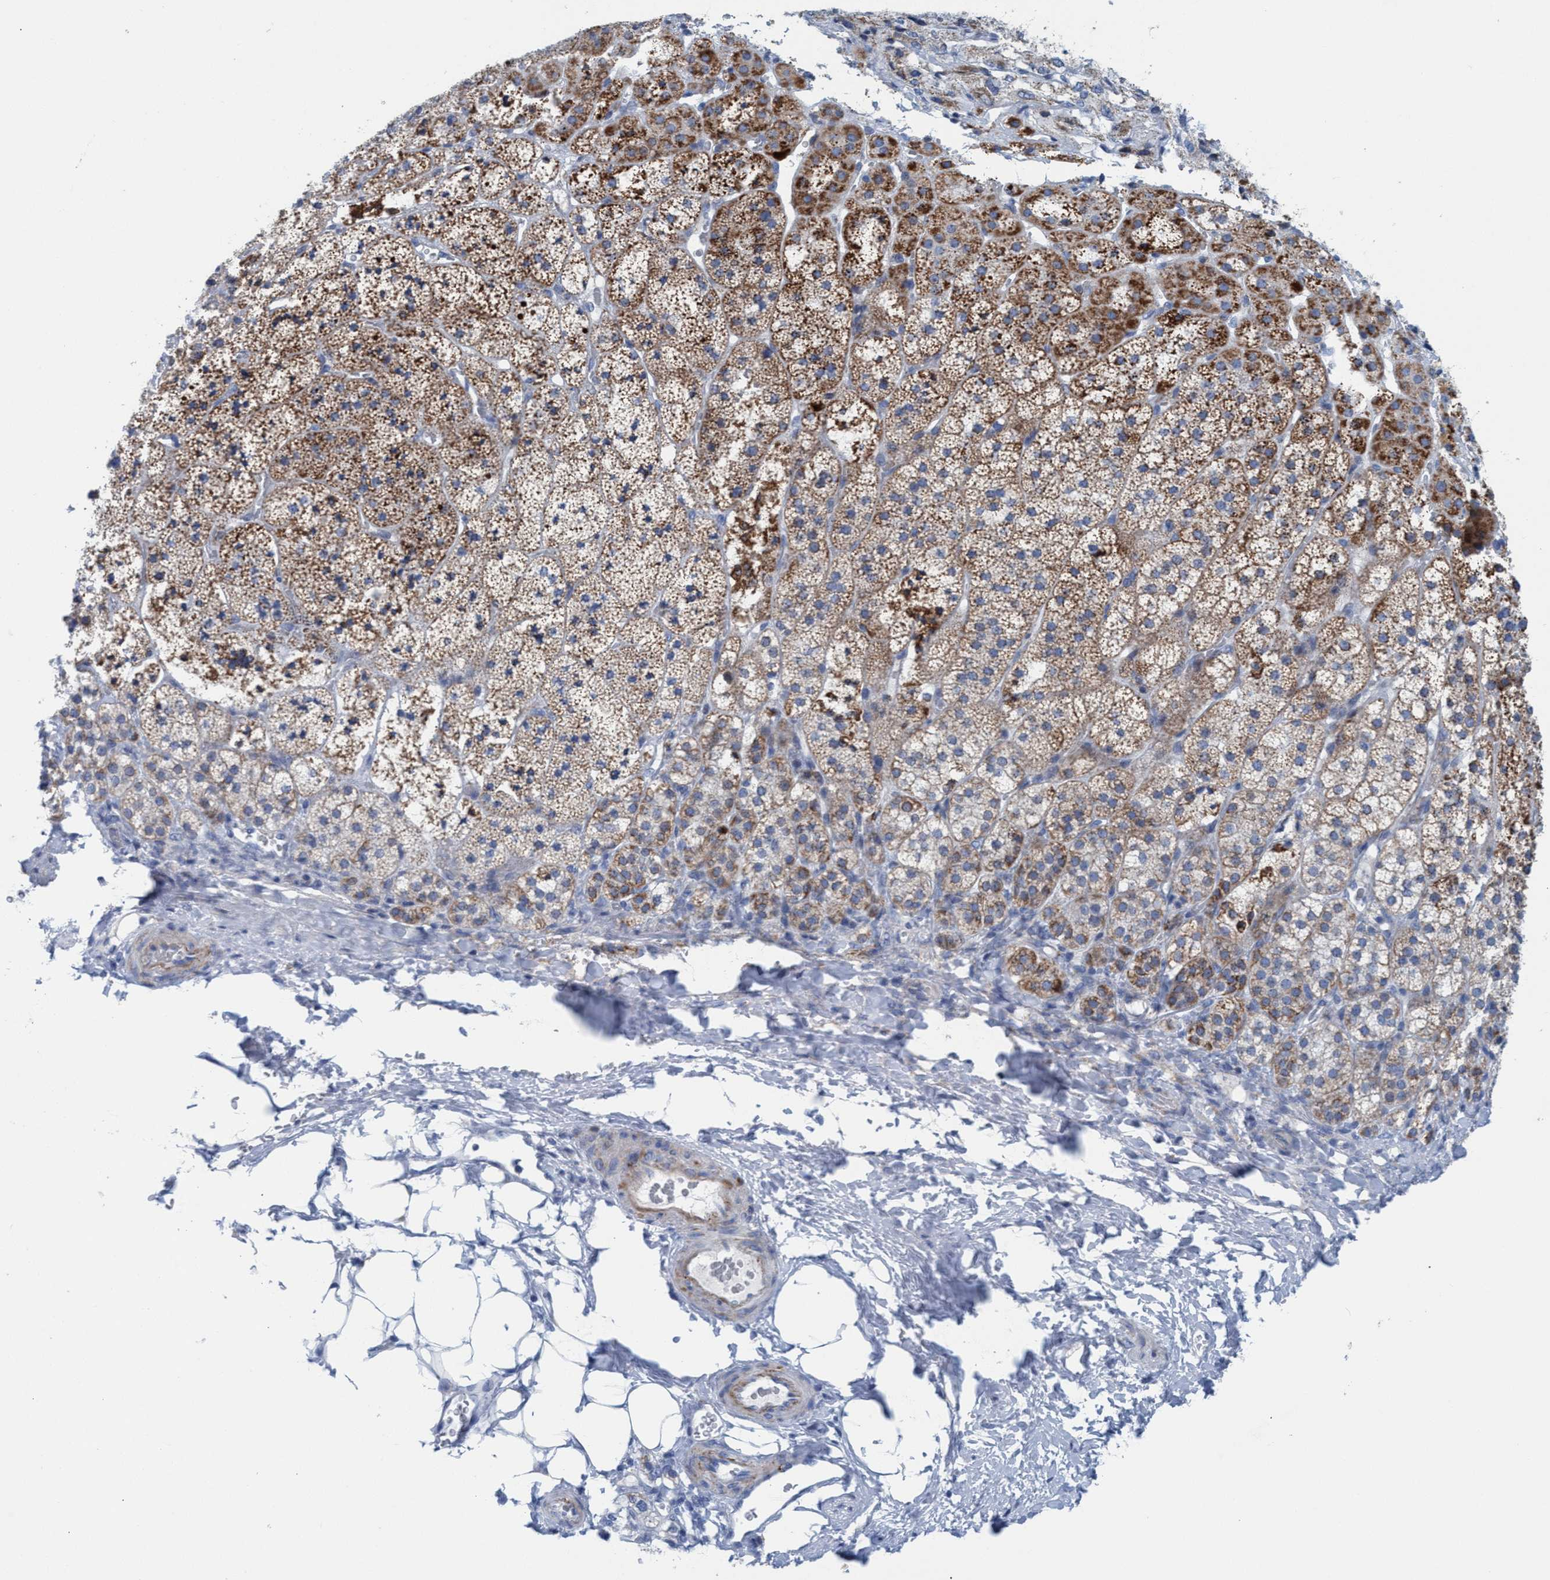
{"staining": {"intensity": "moderate", "quantity": ">75%", "location": "cytoplasmic/membranous"}, "tissue": "adrenal gland", "cell_type": "Glandular cells", "image_type": "normal", "snomed": [{"axis": "morphology", "description": "Normal tissue, NOS"}, {"axis": "topography", "description": "Adrenal gland"}], "caption": "Immunohistochemical staining of benign human adrenal gland exhibits >75% levels of moderate cytoplasmic/membranous protein positivity in about >75% of glandular cells. (IHC, brightfield microscopy, high magnification).", "gene": "GGA3", "patient": {"sex": "female", "age": 44}}